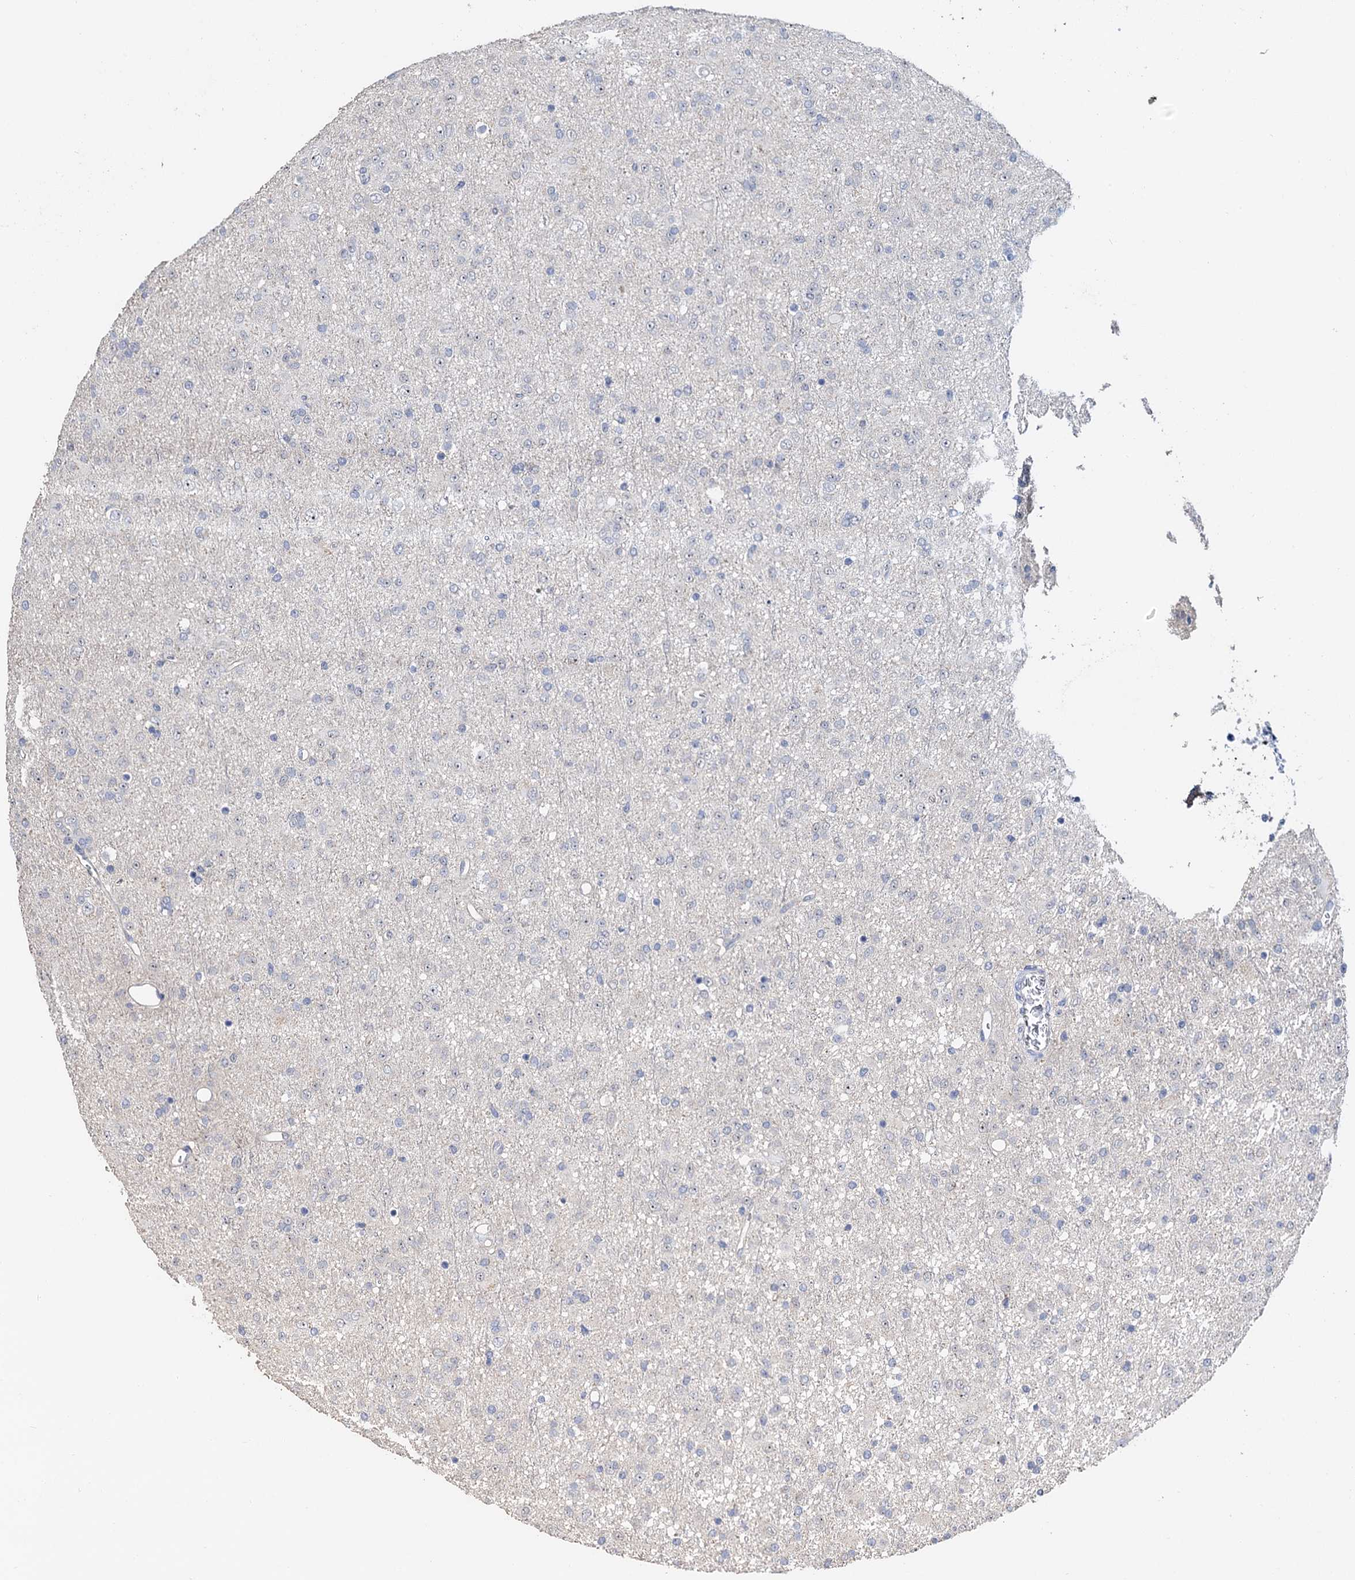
{"staining": {"intensity": "negative", "quantity": "none", "location": "none"}, "tissue": "glioma", "cell_type": "Tumor cells", "image_type": "cancer", "snomed": [{"axis": "morphology", "description": "Glioma, malignant, Low grade"}, {"axis": "topography", "description": "Brain"}], "caption": "The histopathology image shows no staining of tumor cells in glioma.", "gene": "C2CD3", "patient": {"sex": "male", "age": 65}}